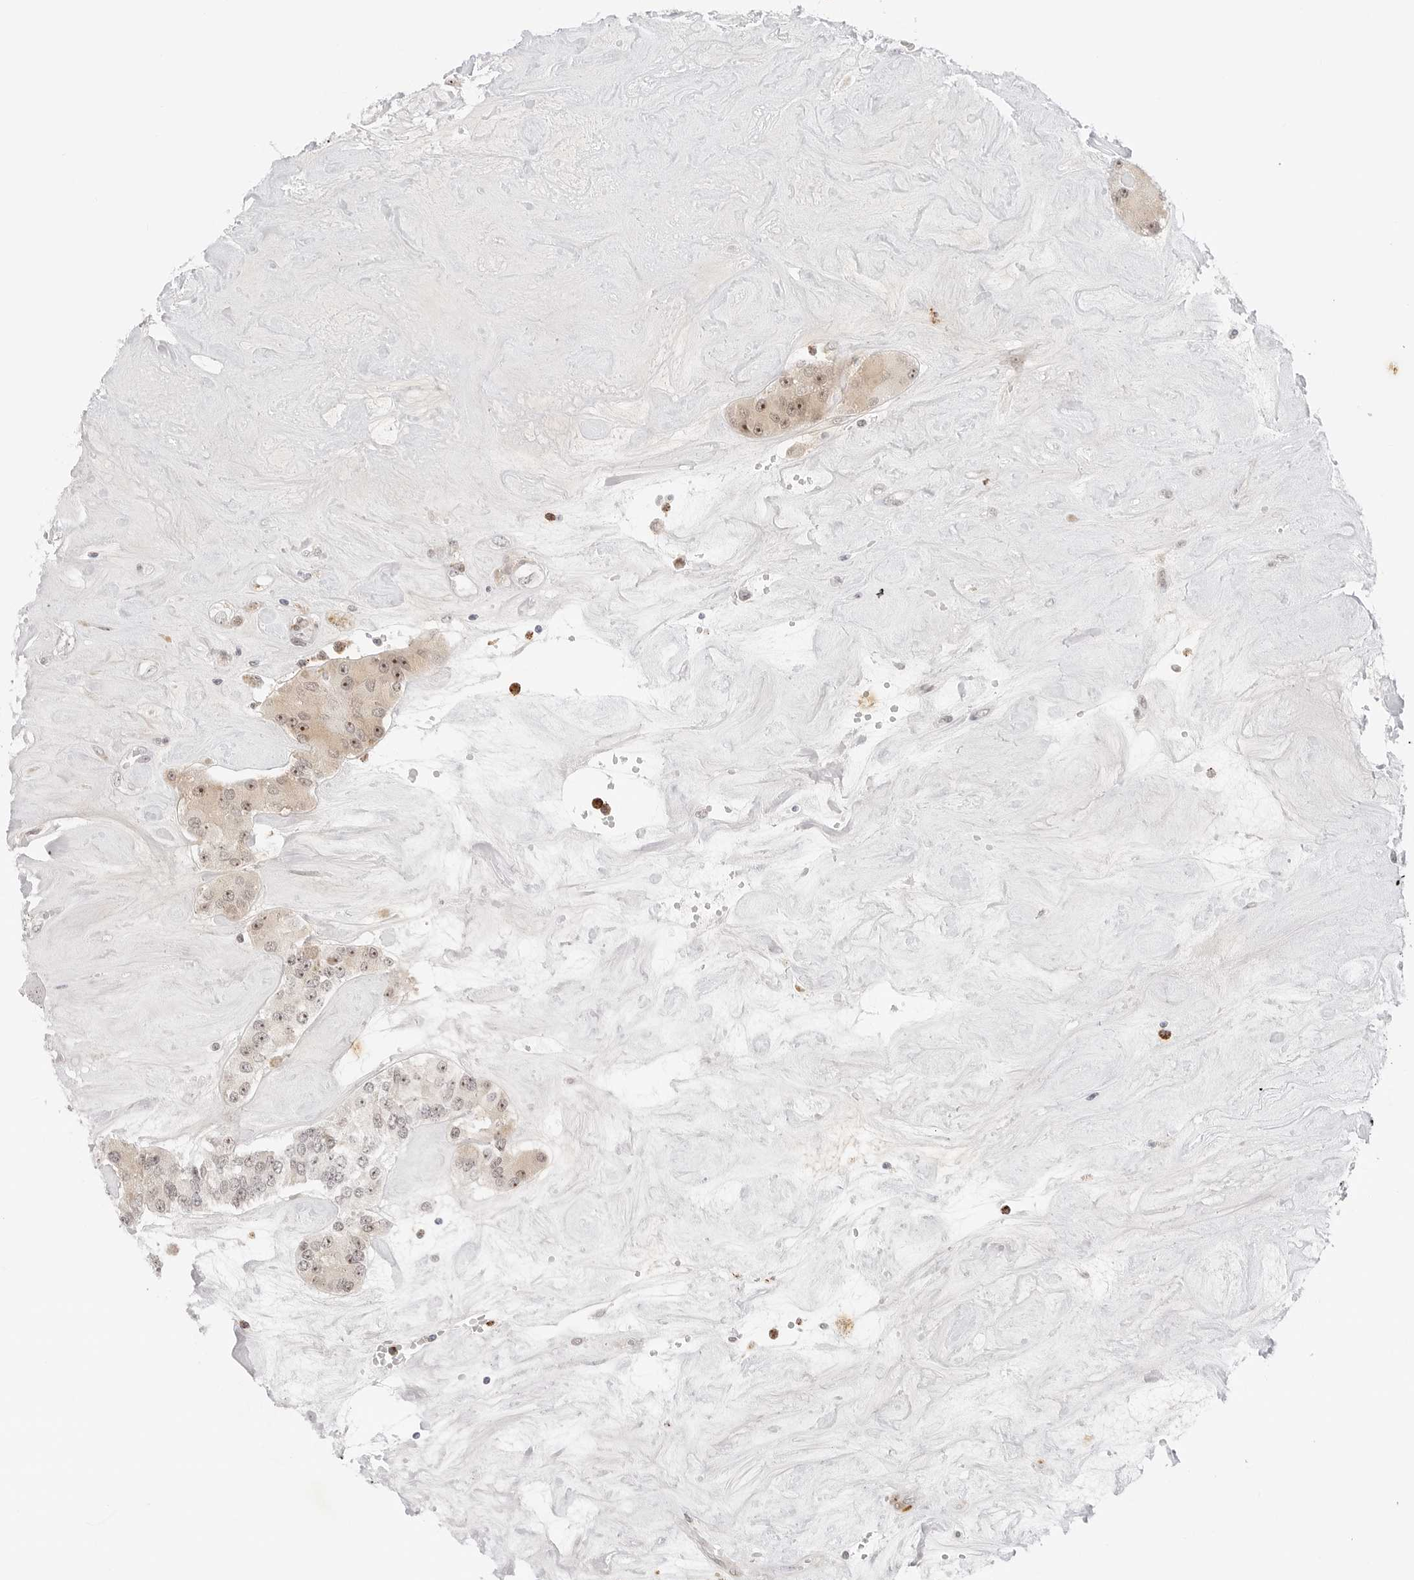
{"staining": {"intensity": "moderate", "quantity": ">75%", "location": "cytoplasmic/membranous,nuclear"}, "tissue": "carcinoid", "cell_type": "Tumor cells", "image_type": "cancer", "snomed": [{"axis": "morphology", "description": "Carcinoid, malignant, NOS"}, {"axis": "topography", "description": "Pancreas"}], "caption": "Immunohistochemical staining of malignant carcinoid shows medium levels of moderate cytoplasmic/membranous and nuclear expression in approximately >75% of tumor cells. (DAB (3,3'-diaminobenzidine) IHC, brown staining for protein, blue staining for nuclei).", "gene": "HIPK3", "patient": {"sex": "male", "age": 41}}